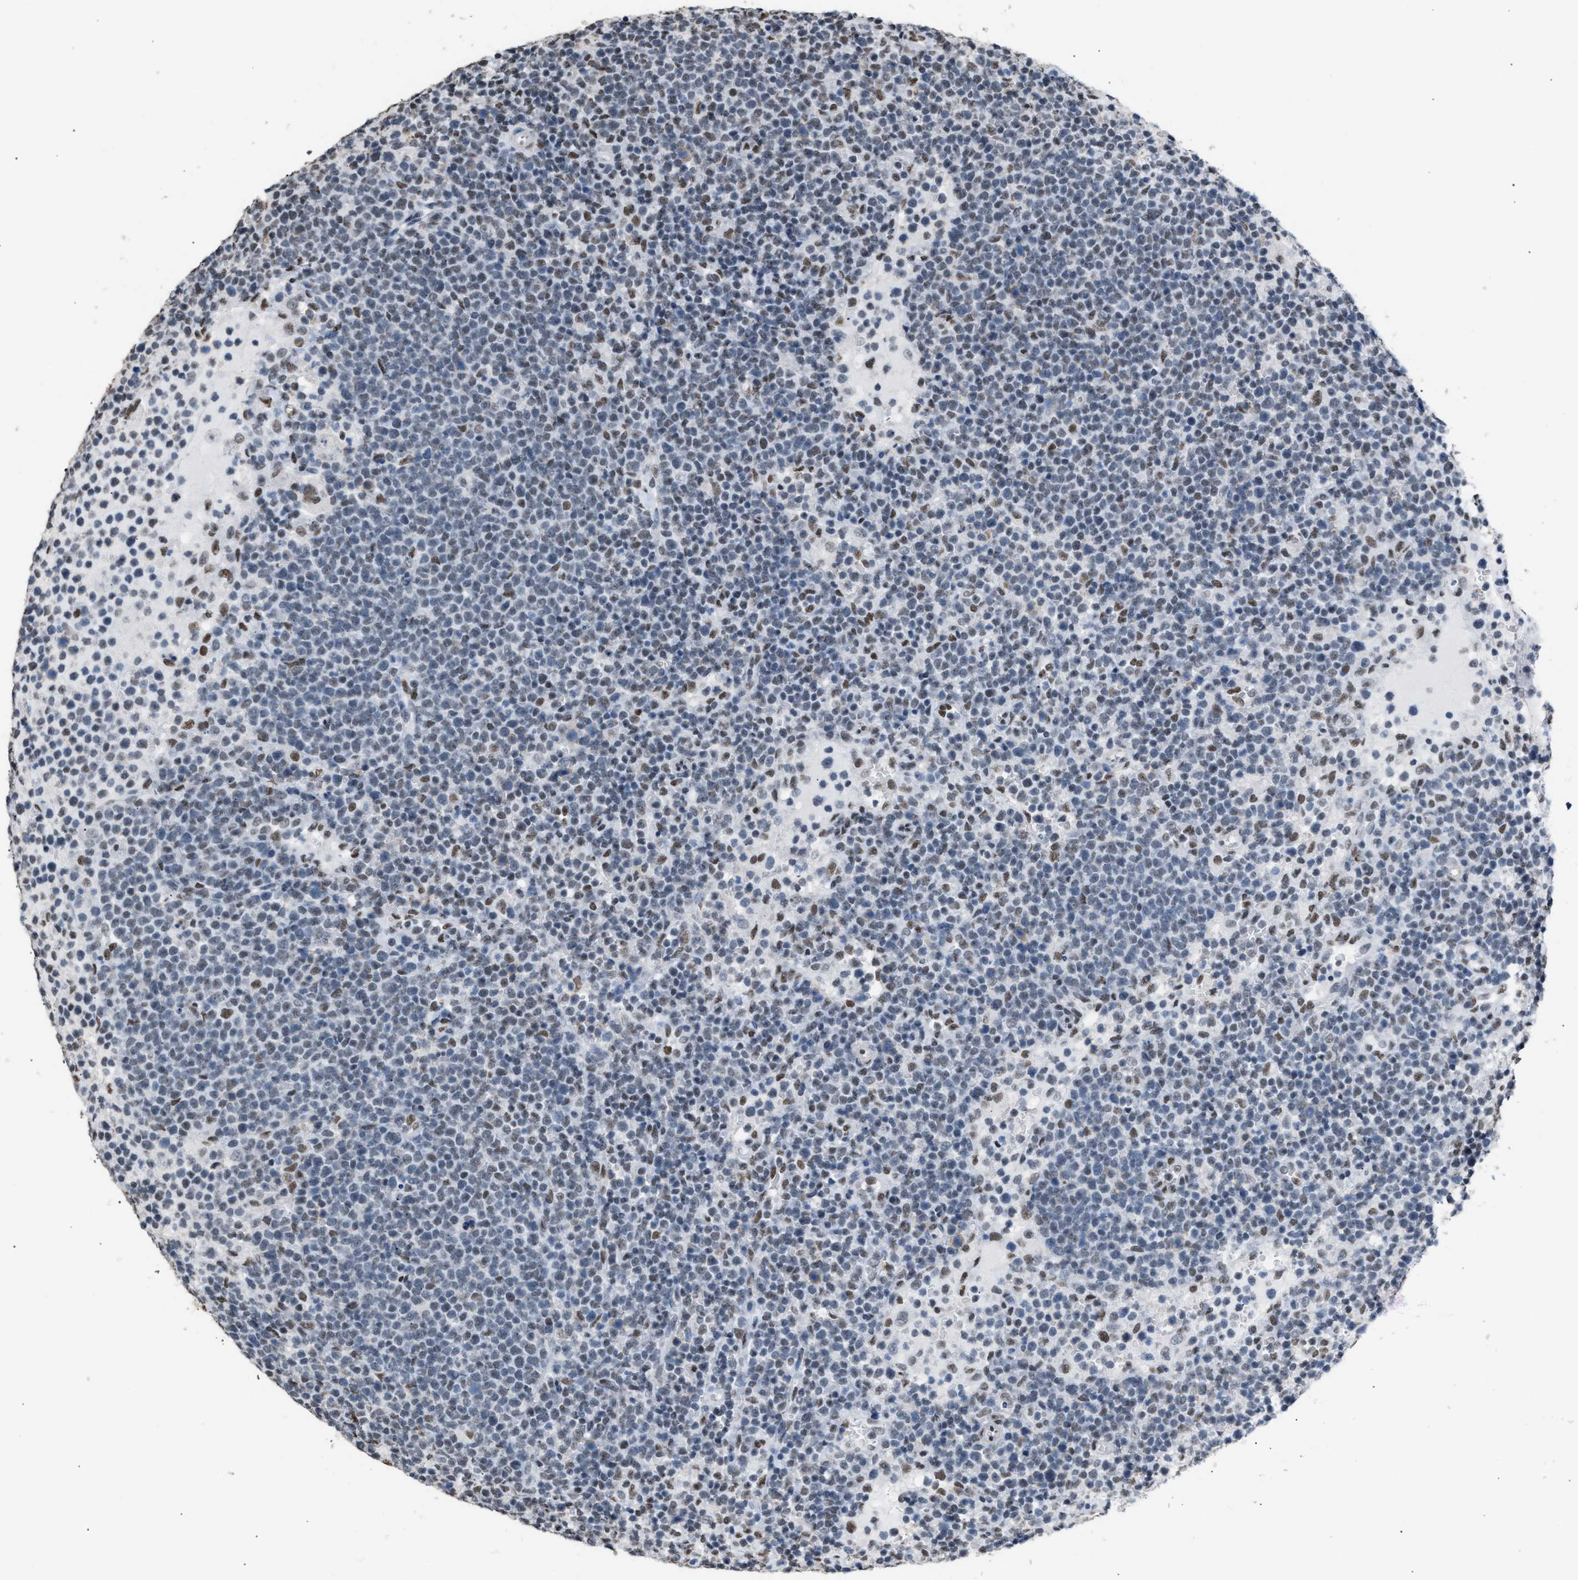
{"staining": {"intensity": "moderate", "quantity": "<25%", "location": "nuclear"}, "tissue": "lymphoma", "cell_type": "Tumor cells", "image_type": "cancer", "snomed": [{"axis": "morphology", "description": "Malignant lymphoma, non-Hodgkin's type, High grade"}, {"axis": "topography", "description": "Lymph node"}], "caption": "Tumor cells display low levels of moderate nuclear positivity in approximately <25% of cells in human malignant lymphoma, non-Hodgkin's type (high-grade). Immunohistochemistry stains the protein in brown and the nuclei are stained blue.", "gene": "CCAR2", "patient": {"sex": "male", "age": 61}}